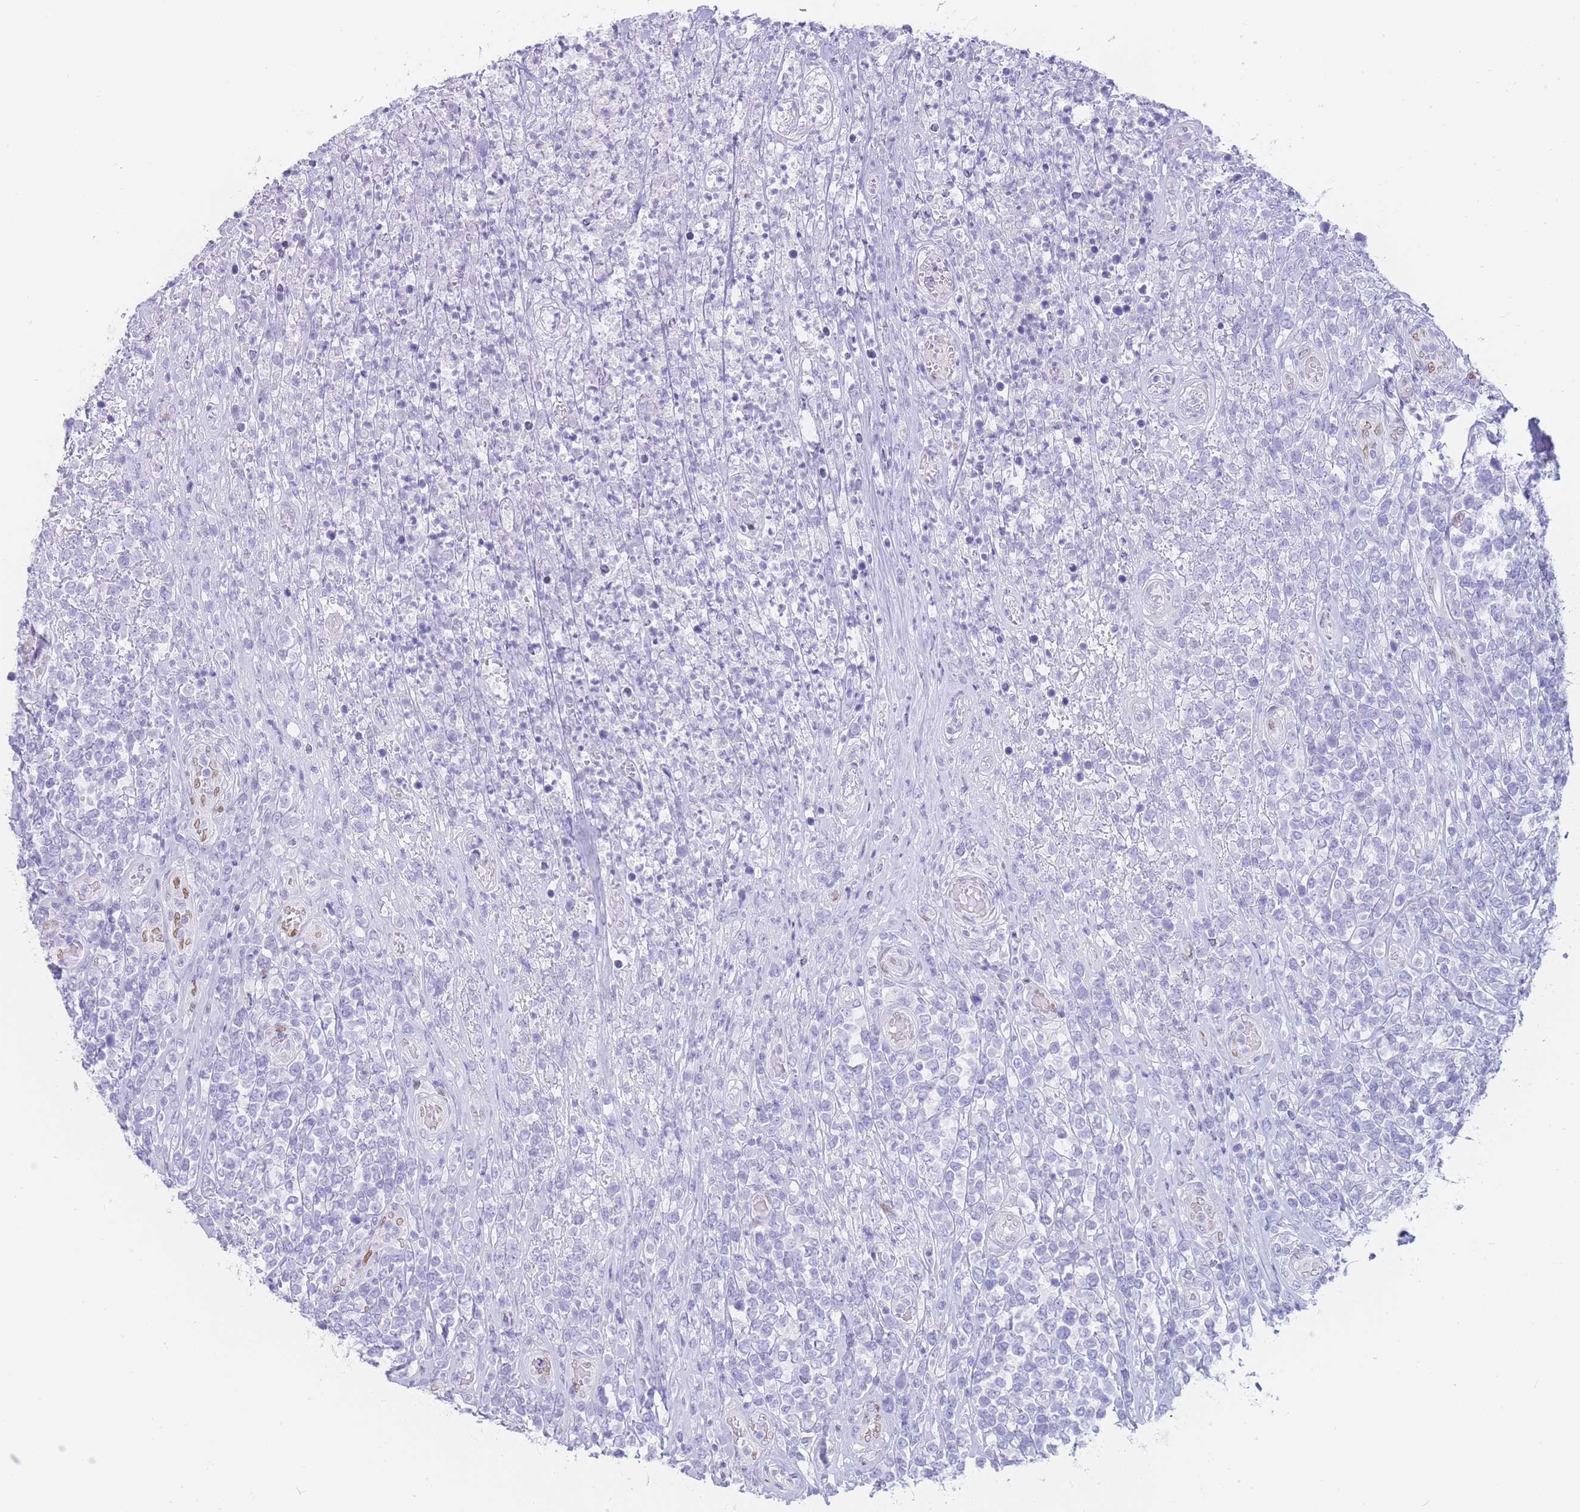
{"staining": {"intensity": "negative", "quantity": "none", "location": "none"}, "tissue": "lymphoma", "cell_type": "Tumor cells", "image_type": "cancer", "snomed": [{"axis": "morphology", "description": "Malignant lymphoma, non-Hodgkin's type, High grade"}, {"axis": "topography", "description": "Soft tissue"}], "caption": "This micrograph is of lymphoma stained with immunohistochemistry to label a protein in brown with the nuclei are counter-stained blue. There is no staining in tumor cells.", "gene": "PSMB5", "patient": {"sex": "female", "age": 56}}